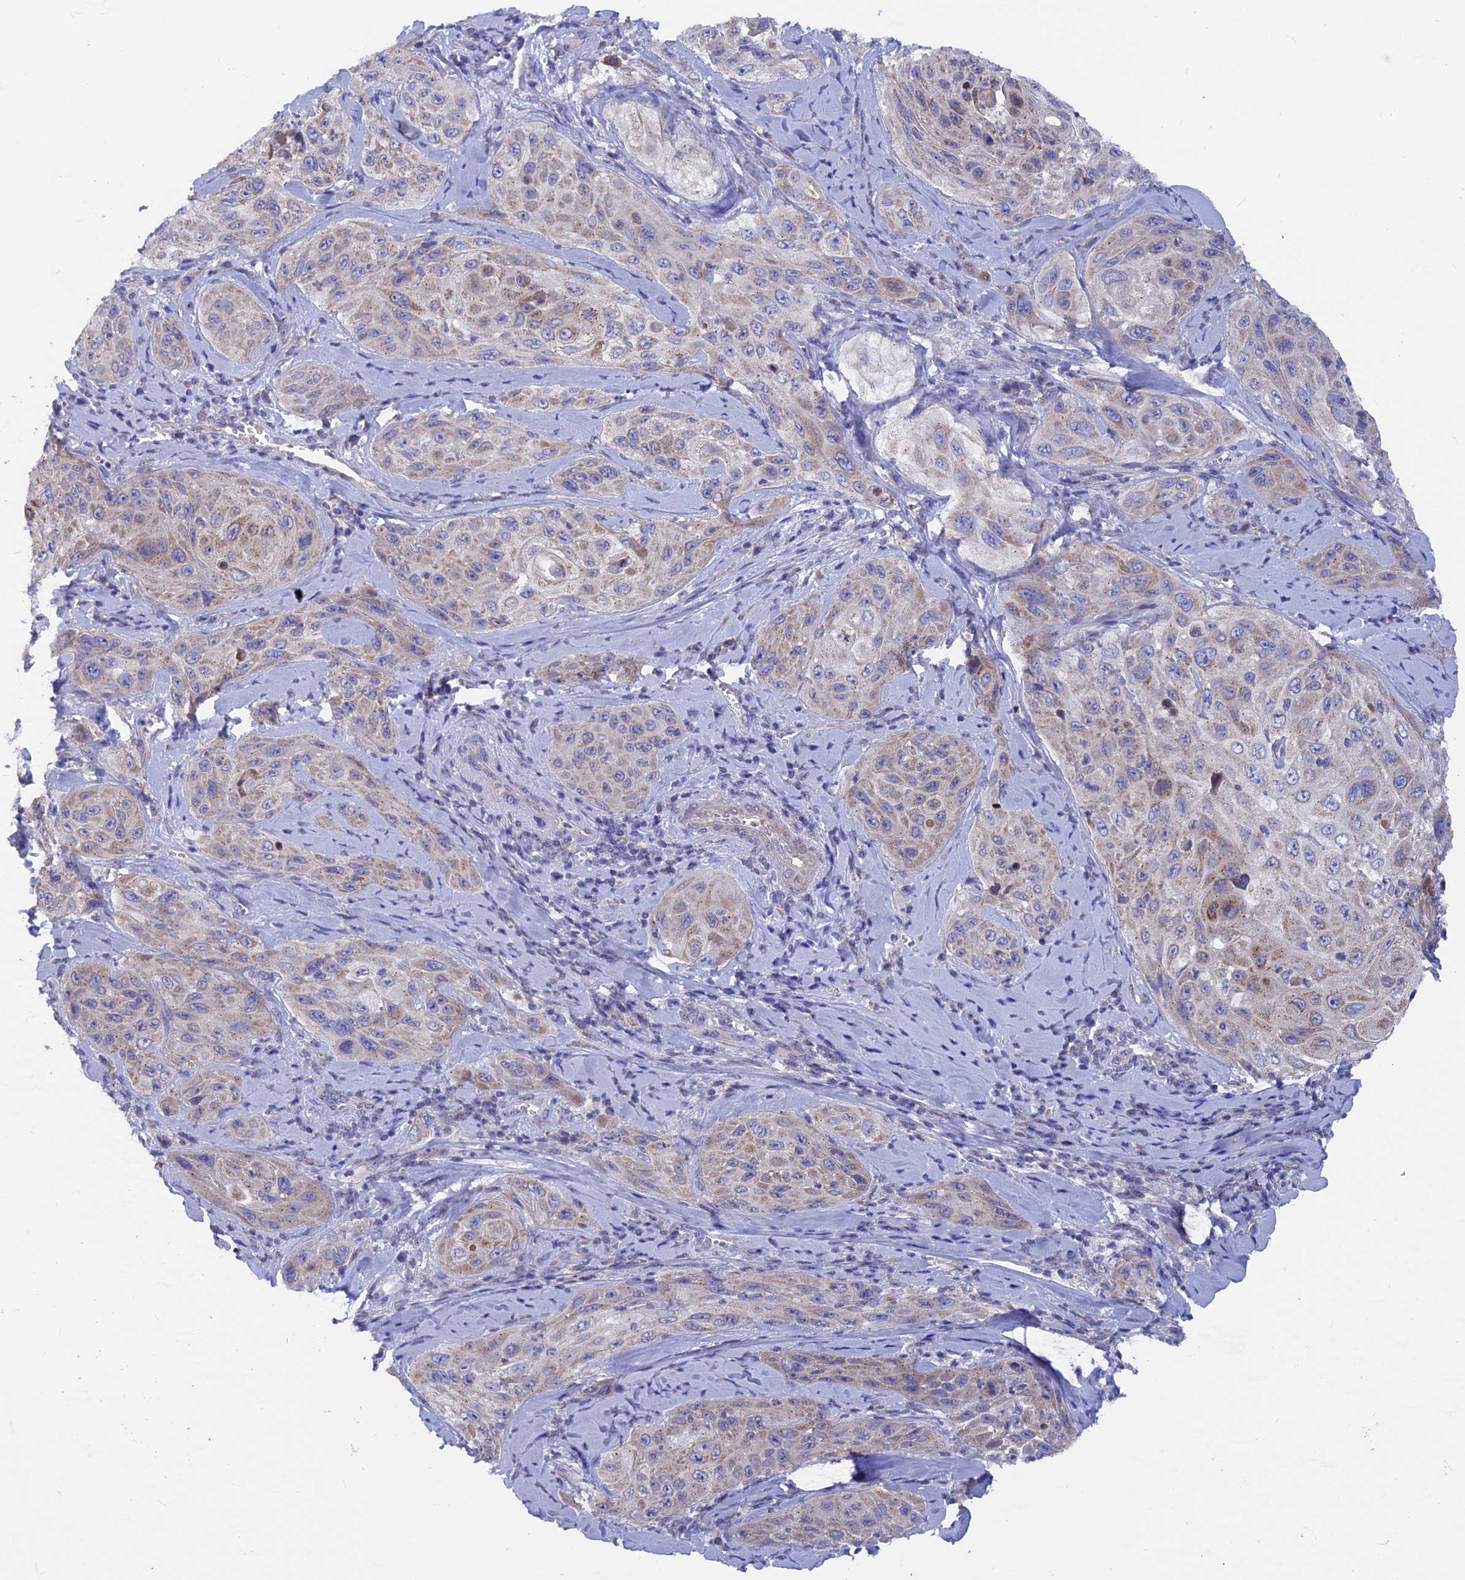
{"staining": {"intensity": "negative", "quantity": "none", "location": "none"}, "tissue": "cervical cancer", "cell_type": "Tumor cells", "image_type": "cancer", "snomed": [{"axis": "morphology", "description": "Squamous cell carcinoma, NOS"}, {"axis": "topography", "description": "Cervix"}], "caption": "An IHC micrograph of cervical squamous cell carcinoma is shown. There is no staining in tumor cells of cervical squamous cell carcinoma.", "gene": "AK4", "patient": {"sex": "female", "age": 42}}